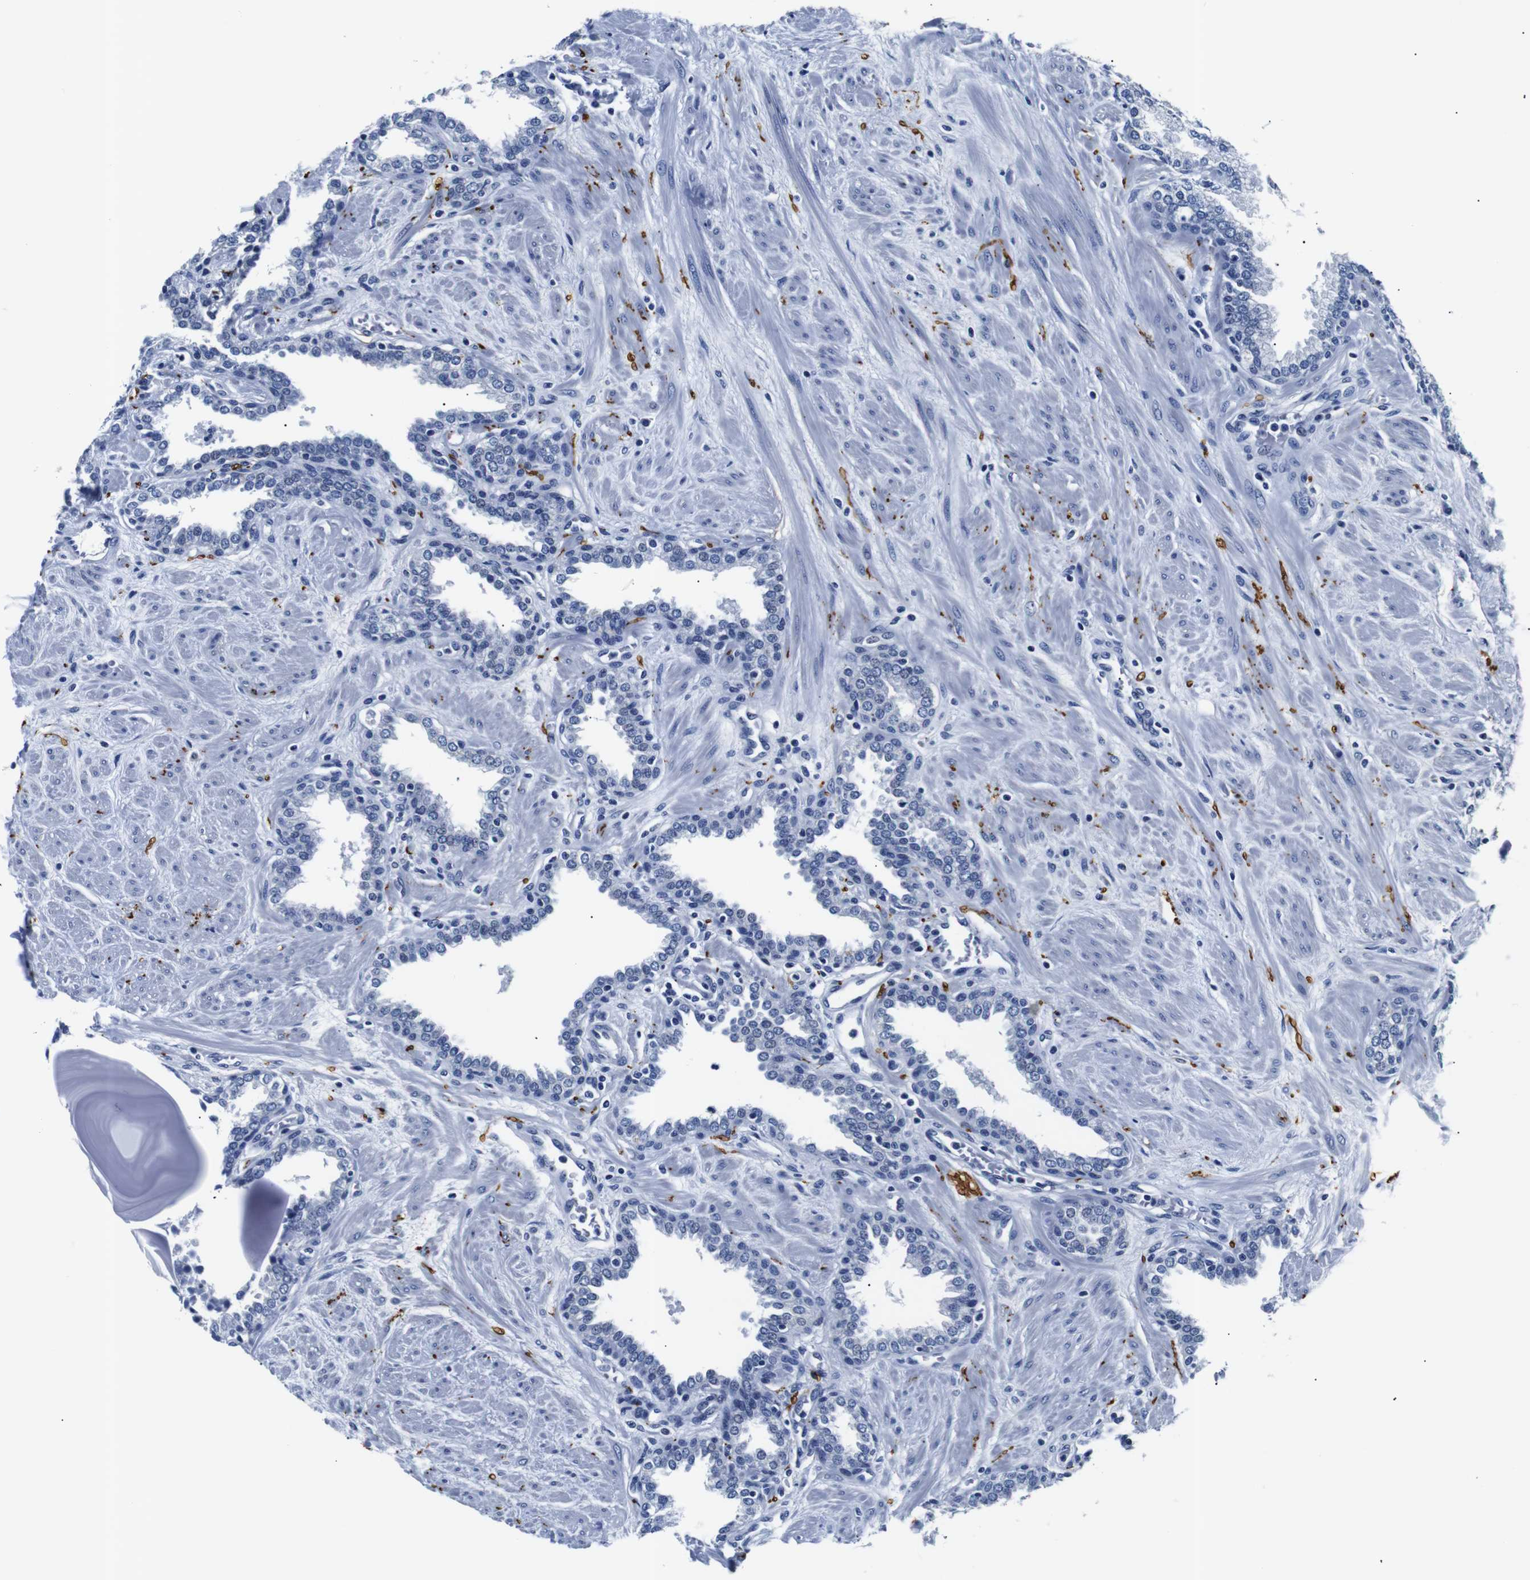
{"staining": {"intensity": "negative", "quantity": "none", "location": "none"}, "tissue": "prostate", "cell_type": "Glandular cells", "image_type": "normal", "snomed": [{"axis": "morphology", "description": "Normal tissue, NOS"}, {"axis": "topography", "description": "Prostate"}], "caption": "This is an immunohistochemistry (IHC) photomicrograph of benign human prostate. There is no positivity in glandular cells.", "gene": "GAP43", "patient": {"sex": "male", "age": 51}}